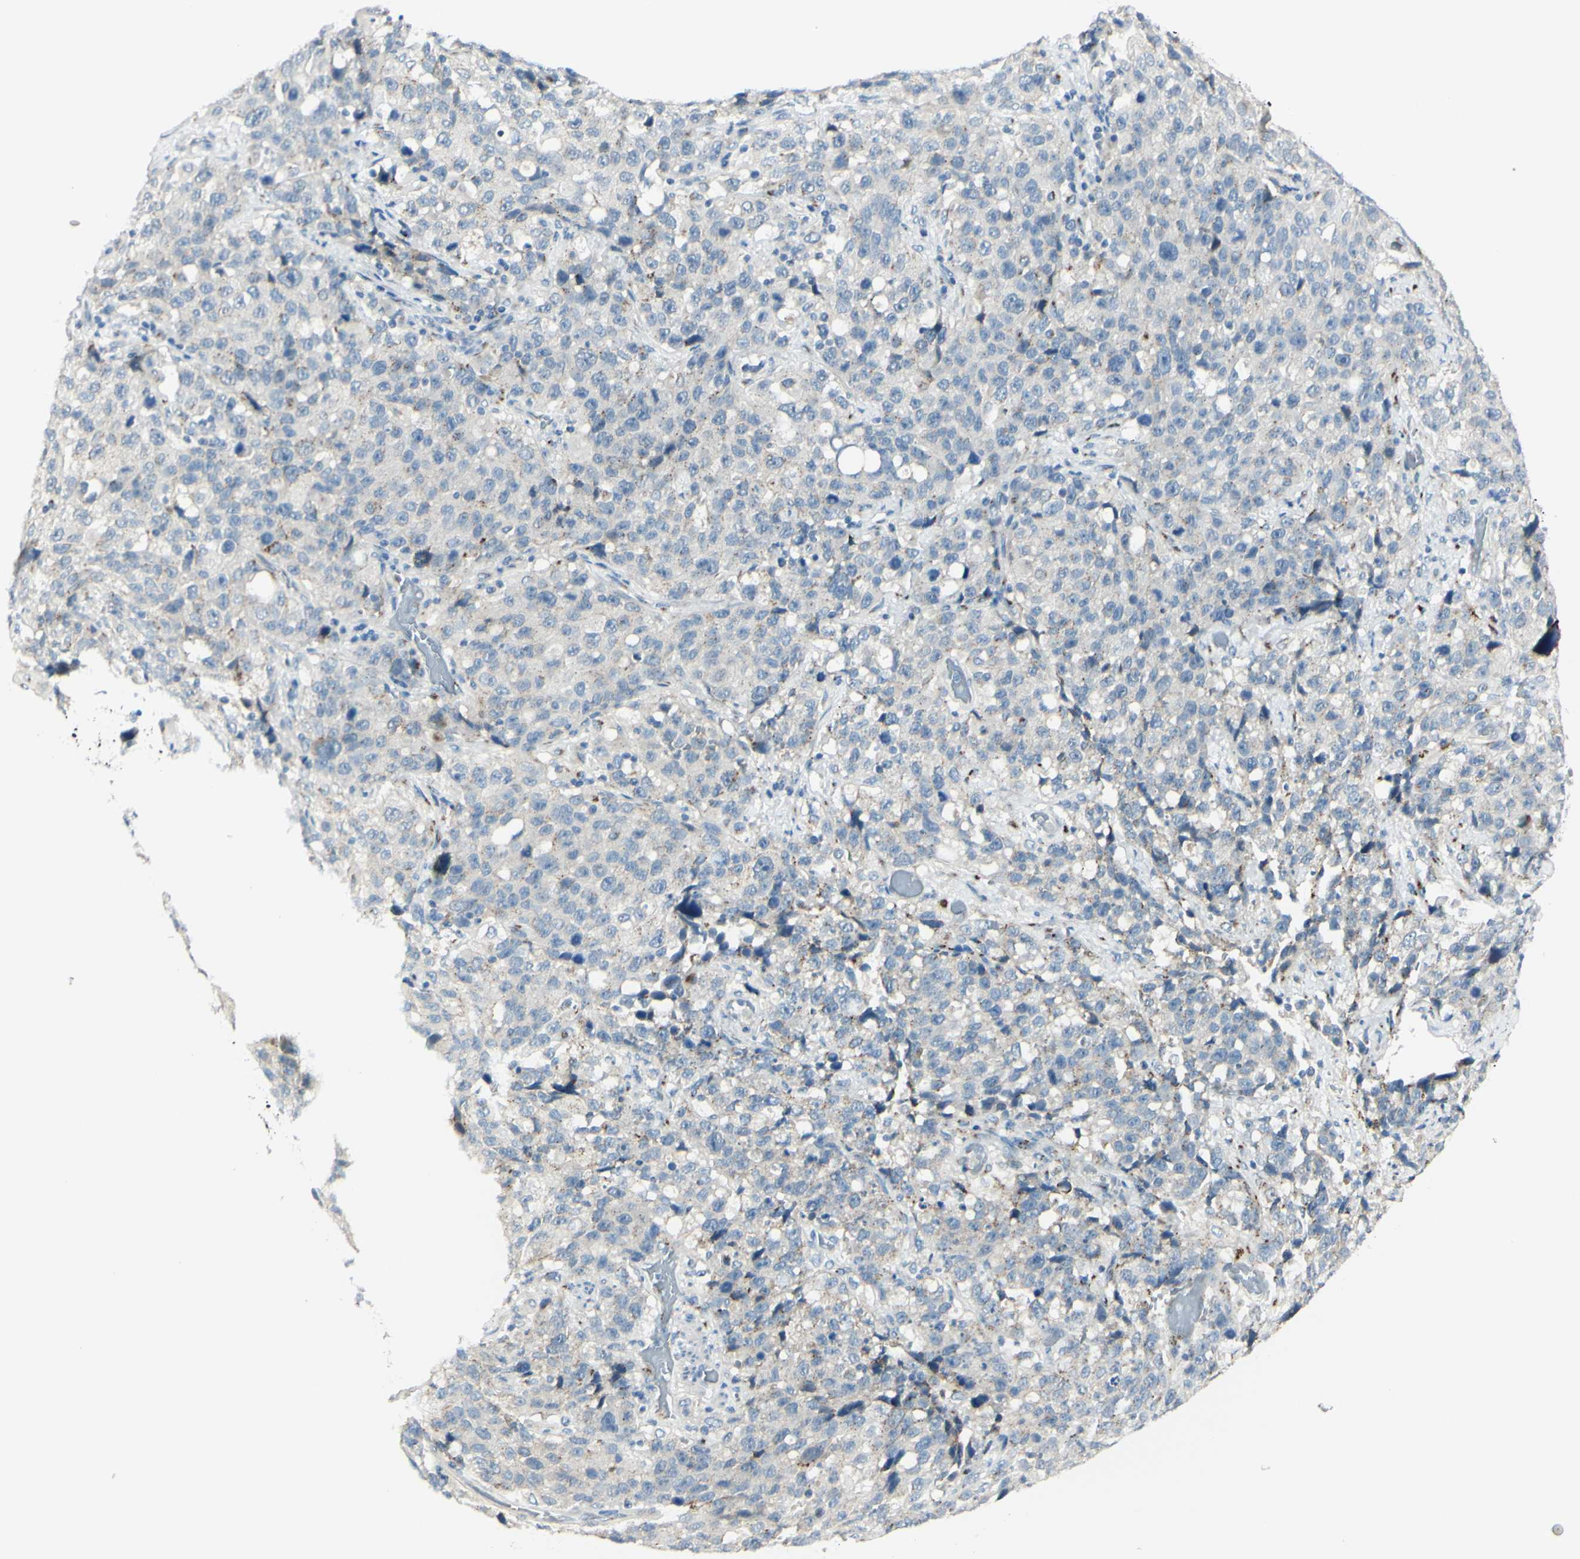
{"staining": {"intensity": "weak", "quantity": "25%-75%", "location": "cytoplasmic/membranous"}, "tissue": "stomach cancer", "cell_type": "Tumor cells", "image_type": "cancer", "snomed": [{"axis": "morphology", "description": "Normal tissue, NOS"}, {"axis": "morphology", "description": "Adenocarcinoma, NOS"}, {"axis": "topography", "description": "Stomach"}], "caption": "Protein analysis of adenocarcinoma (stomach) tissue exhibits weak cytoplasmic/membranous expression in about 25%-75% of tumor cells.", "gene": "B4GALT1", "patient": {"sex": "male", "age": 48}}